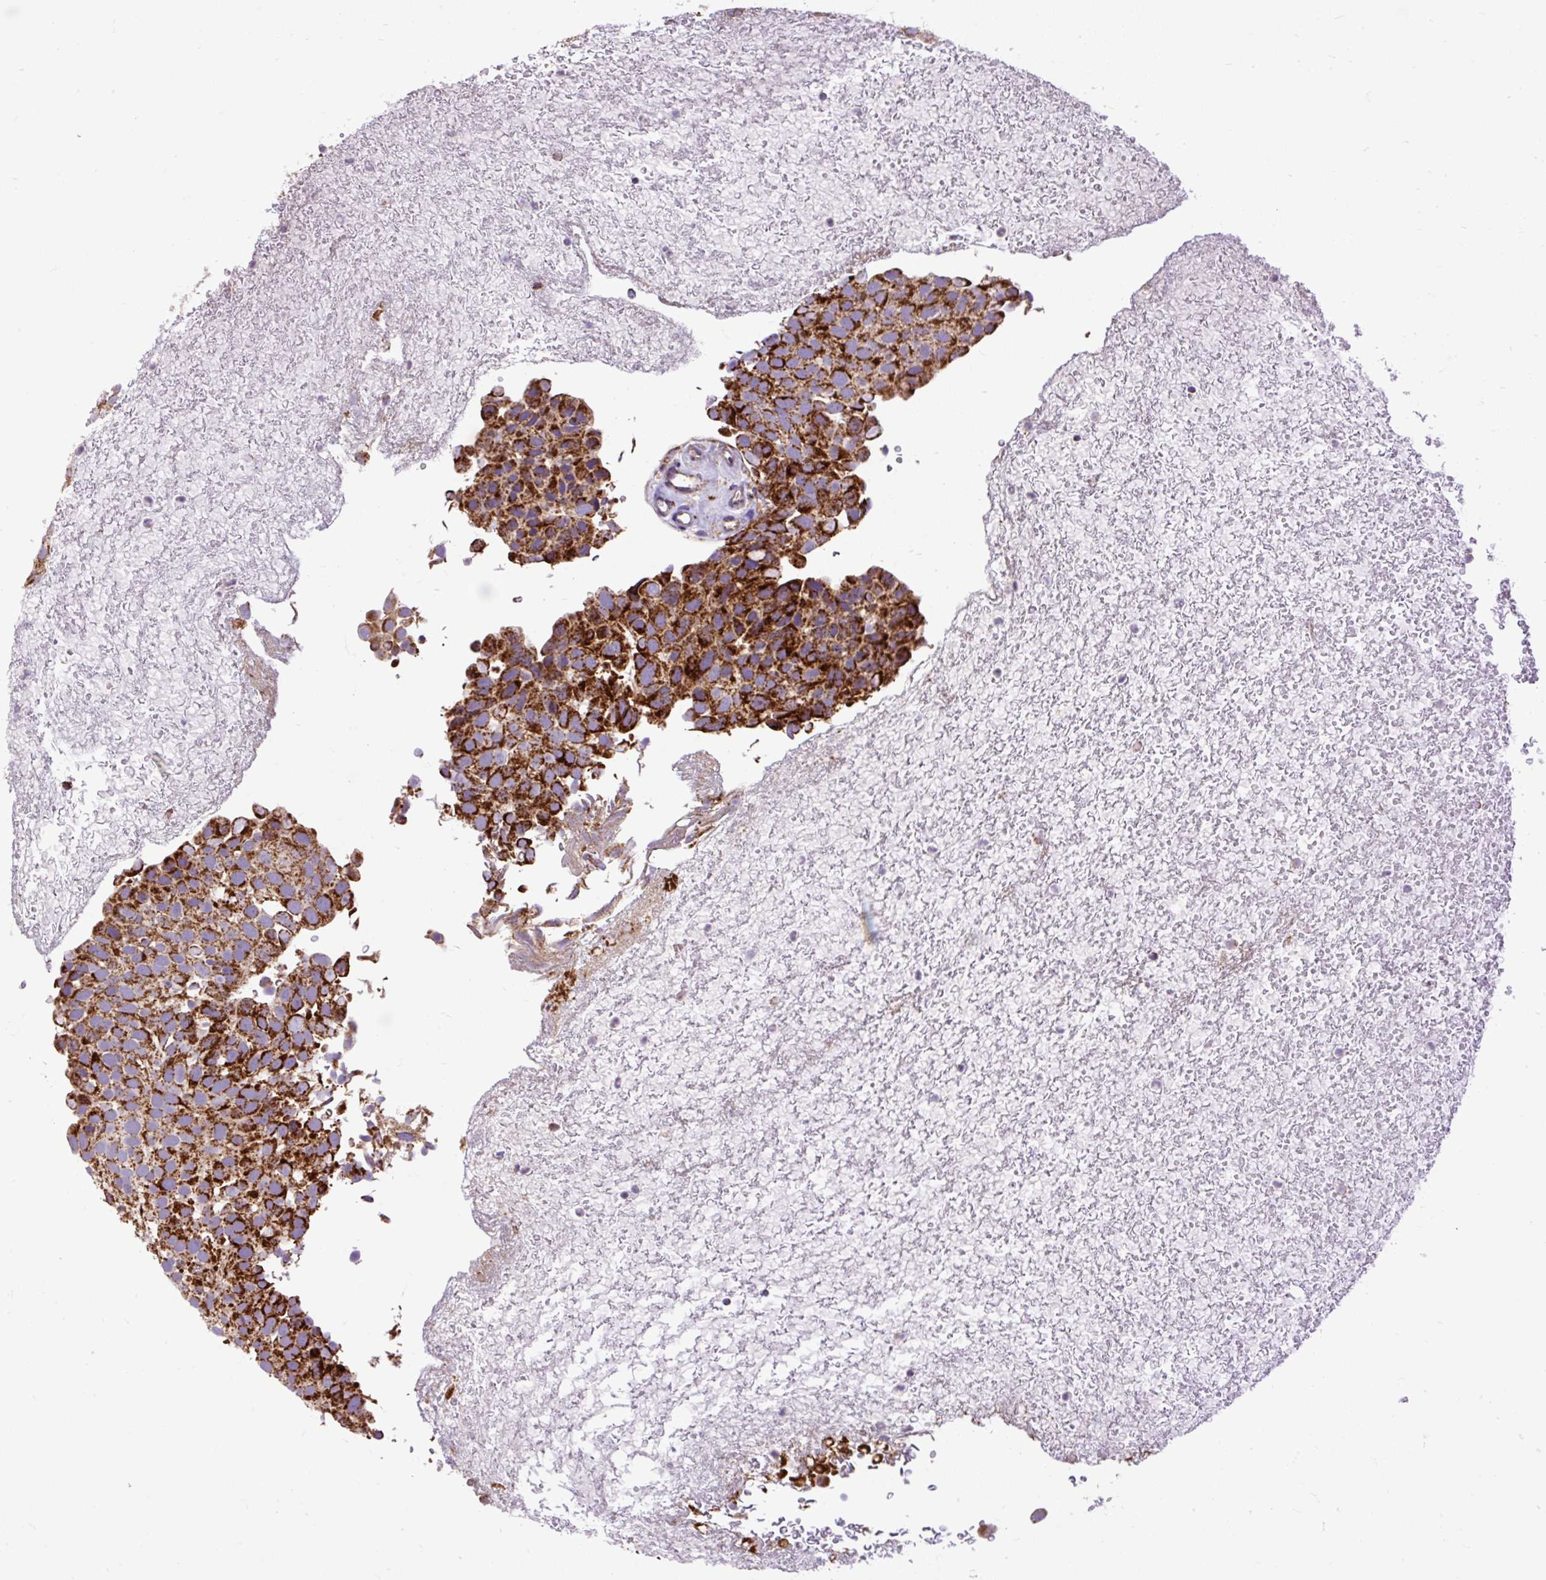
{"staining": {"intensity": "strong", "quantity": ">75%", "location": "cytoplasmic/membranous"}, "tissue": "urothelial cancer", "cell_type": "Tumor cells", "image_type": "cancer", "snomed": [{"axis": "morphology", "description": "Urothelial carcinoma, Low grade"}, {"axis": "topography", "description": "Urinary bladder"}], "caption": "Brown immunohistochemical staining in urothelial cancer exhibits strong cytoplasmic/membranous positivity in approximately >75% of tumor cells.", "gene": "TOMM40", "patient": {"sex": "male", "age": 78}}